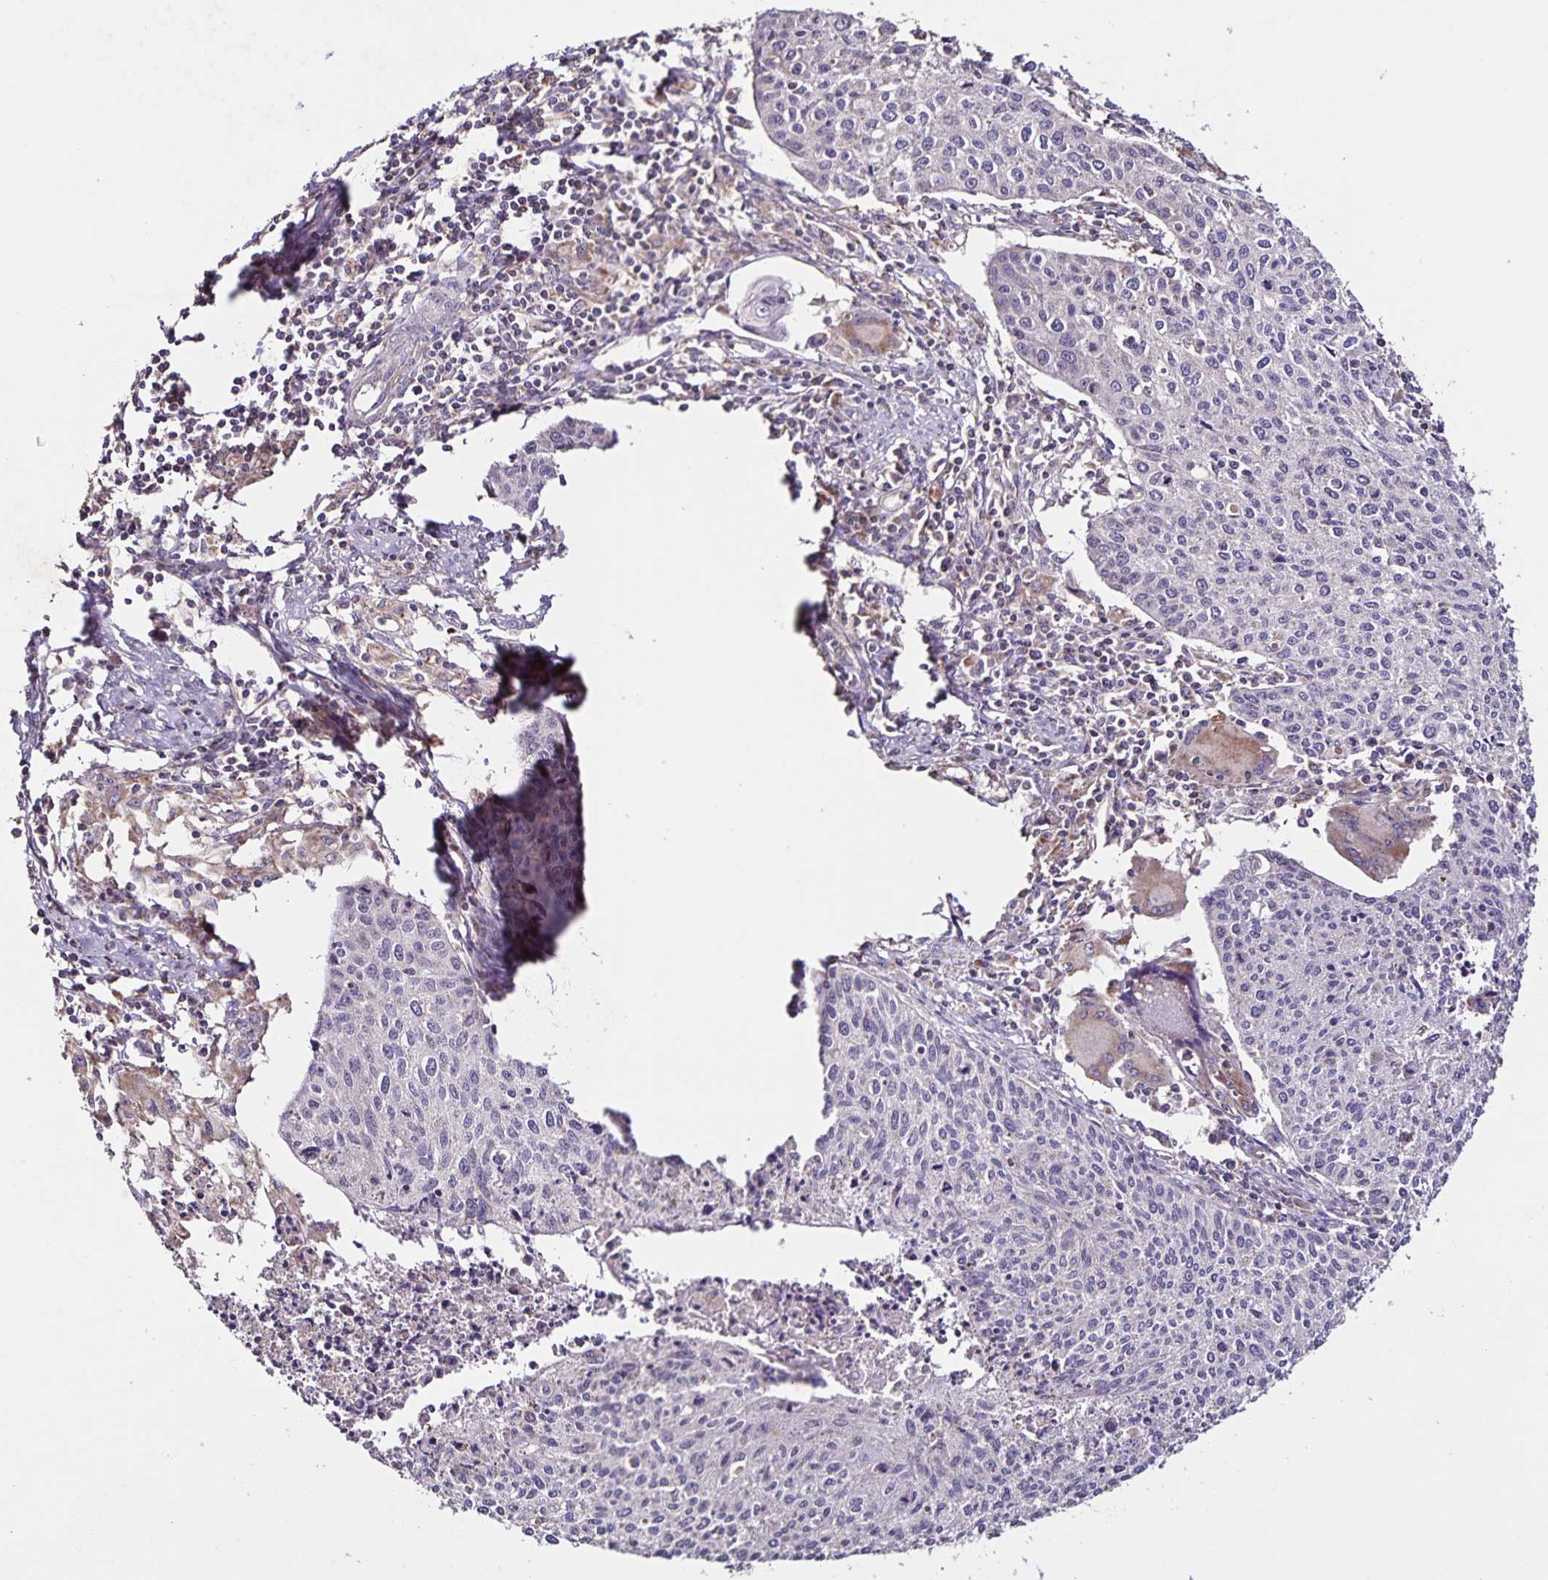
{"staining": {"intensity": "negative", "quantity": "none", "location": "none"}, "tissue": "cervical cancer", "cell_type": "Tumor cells", "image_type": "cancer", "snomed": [{"axis": "morphology", "description": "Squamous cell carcinoma, NOS"}, {"axis": "topography", "description": "Cervix"}], "caption": "Immunohistochemistry (IHC) image of human cervical cancer (squamous cell carcinoma) stained for a protein (brown), which exhibits no staining in tumor cells.", "gene": "MAN1A1", "patient": {"sex": "female", "age": 38}}